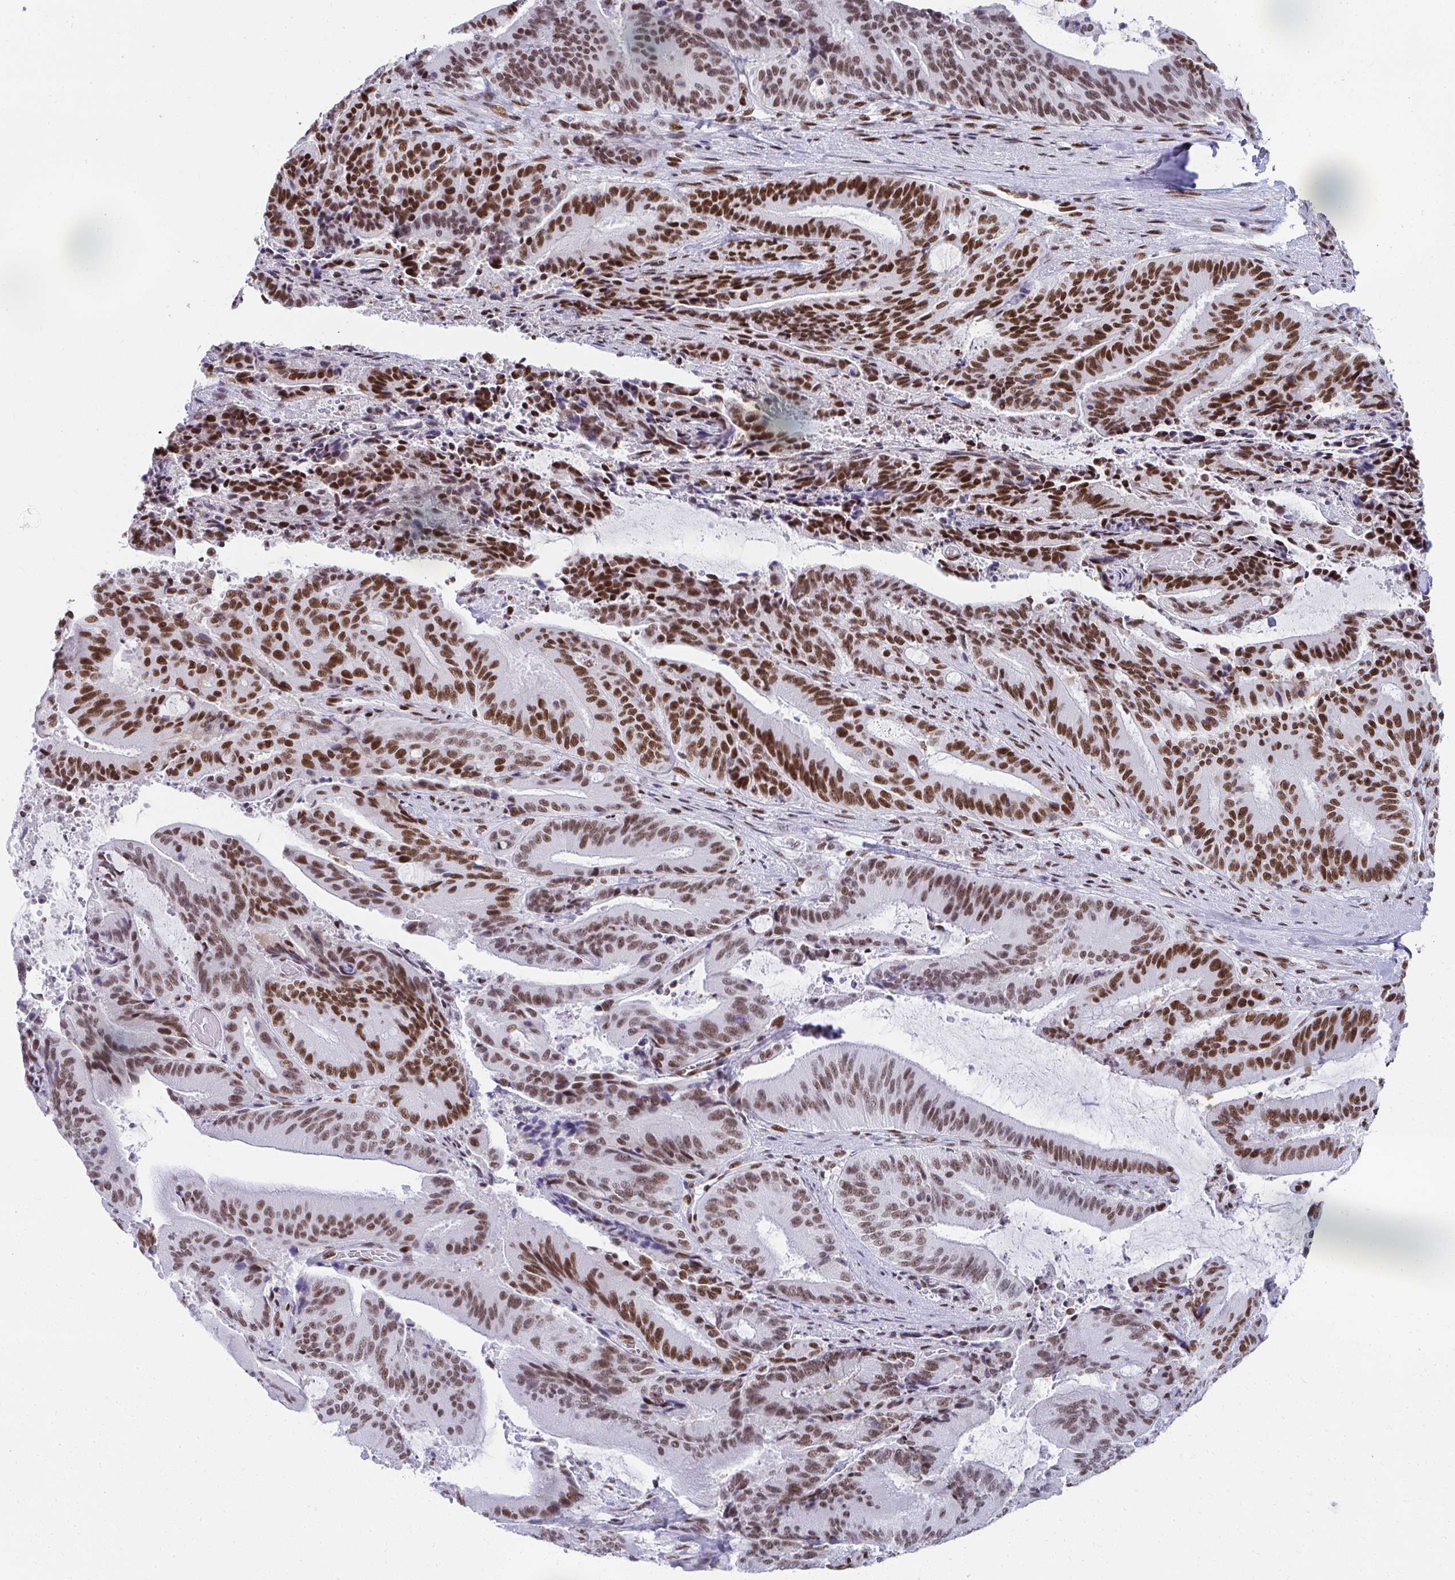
{"staining": {"intensity": "strong", "quantity": ">75%", "location": "nuclear"}, "tissue": "liver cancer", "cell_type": "Tumor cells", "image_type": "cancer", "snomed": [{"axis": "morphology", "description": "Normal tissue, NOS"}, {"axis": "morphology", "description": "Cholangiocarcinoma"}, {"axis": "topography", "description": "Liver"}, {"axis": "topography", "description": "Peripheral nerve tissue"}], "caption": "Immunohistochemistry (IHC) of human cholangiocarcinoma (liver) reveals high levels of strong nuclear staining in approximately >75% of tumor cells. (IHC, brightfield microscopy, high magnification).", "gene": "CREBBP", "patient": {"sex": "female", "age": 73}}